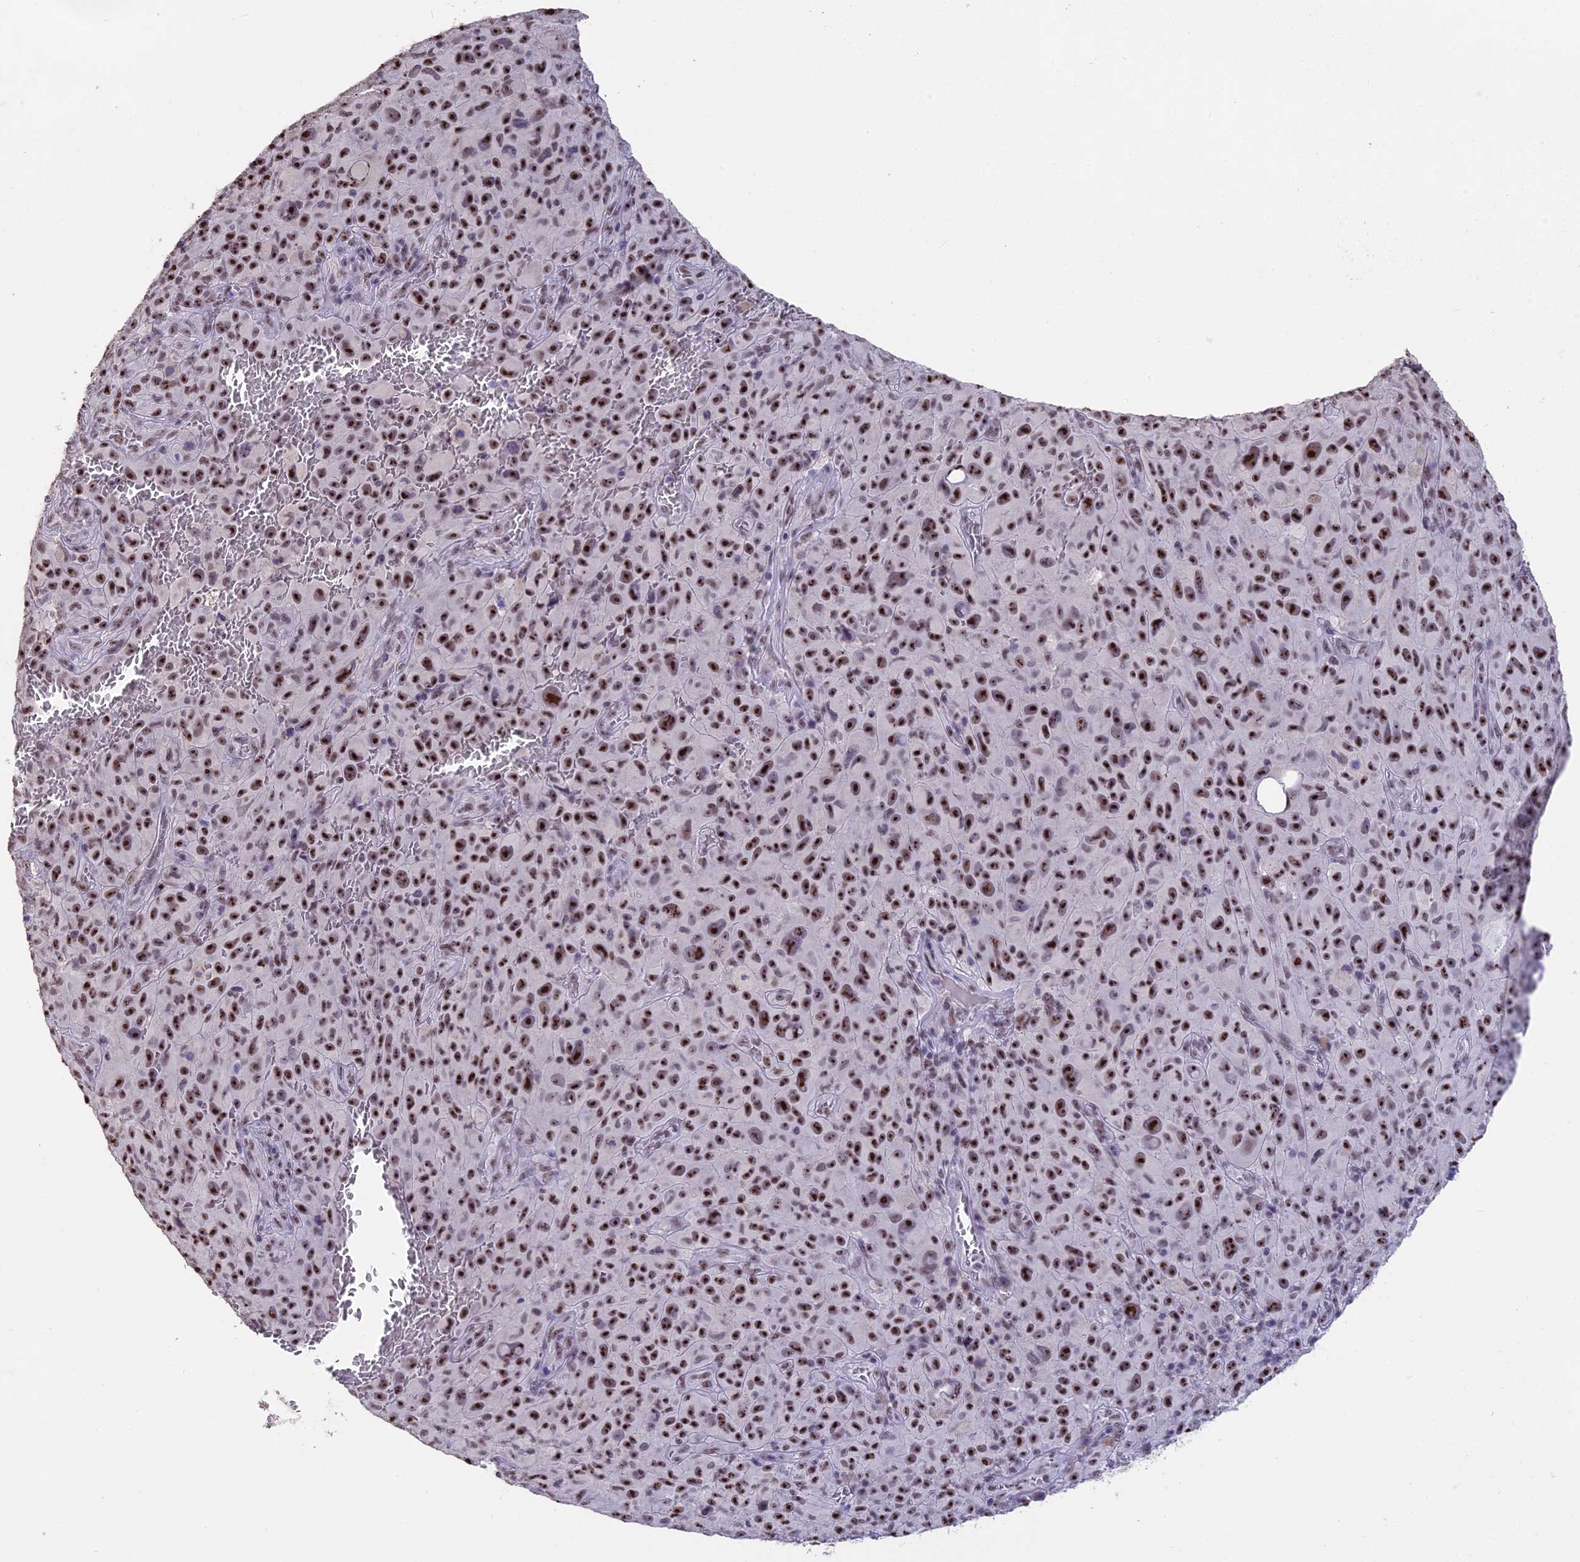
{"staining": {"intensity": "strong", "quantity": ">75%", "location": "nuclear"}, "tissue": "melanoma", "cell_type": "Tumor cells", "image_type": "cancer", "snomed": [{"axis": "morphology", "description": "Malignant melanoma, NOS"}, {"axis": "topography", "description": "Skin"}], "caption": "Tumor cells demonstrate strong nuclear expression in about >75% of cells in melanoma. (DAB (3,3'-diaminobenzidine) IHC with brightfield microscopy, high magnification).", "gene": "SETD2", "patient": {"sex": "female", "age": 82}}